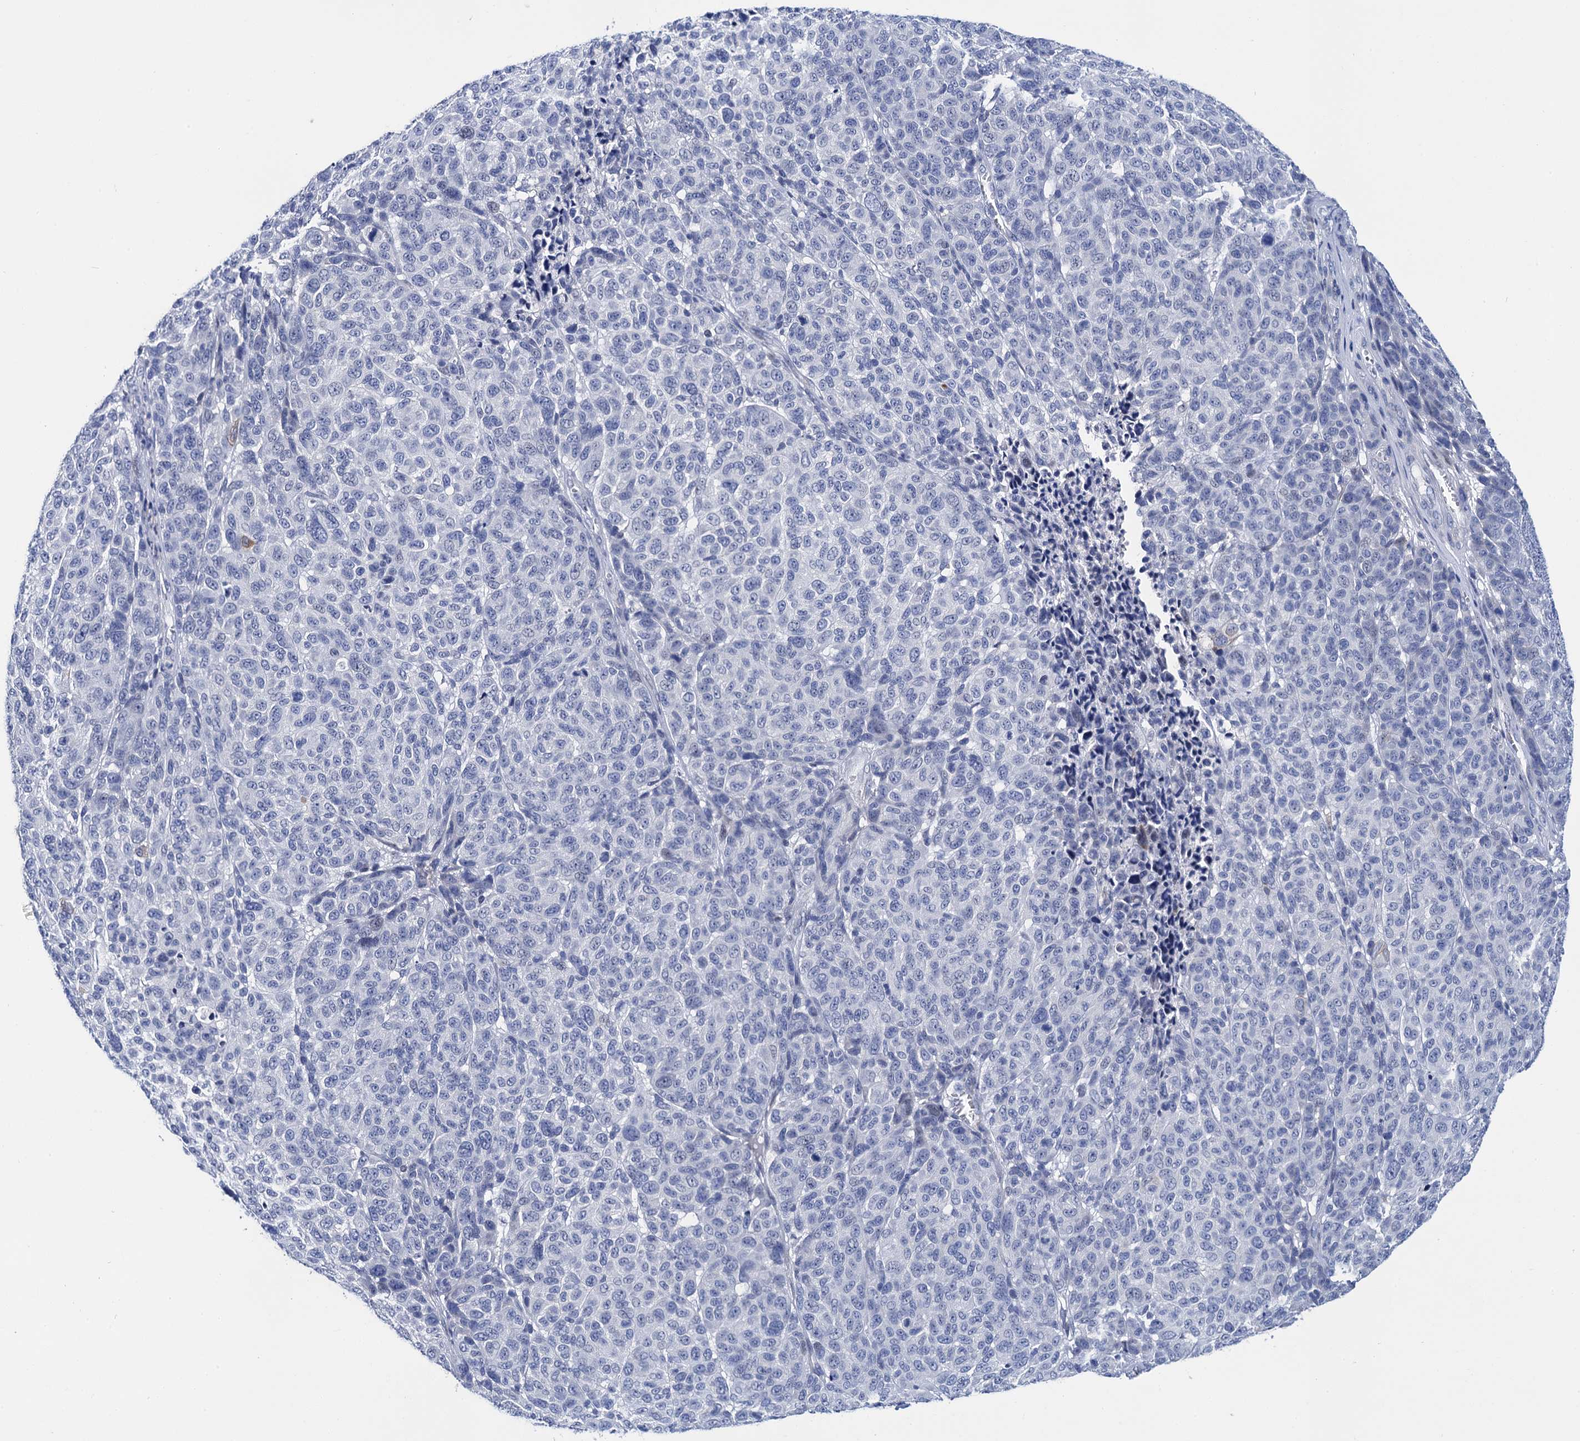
{"staining": {"intensity": "negative", "quantity": "none", "location": "none"}, "tissue": "melanoma", "cell_type": "Tumor cells", "image_type": "cancer", "snomed": [{"axis": "morphology", "description": "Malignant melanoma, NOS"}, {"axis": "topography", "description": "Skin"}], "caption": "Histopathology image shows no significant protein positivity in tumor cells of malignant melanoma. Nuclei are stained in blue.", "gene": "LYPD3", "patient": {"sex": "male", "age": 49}}